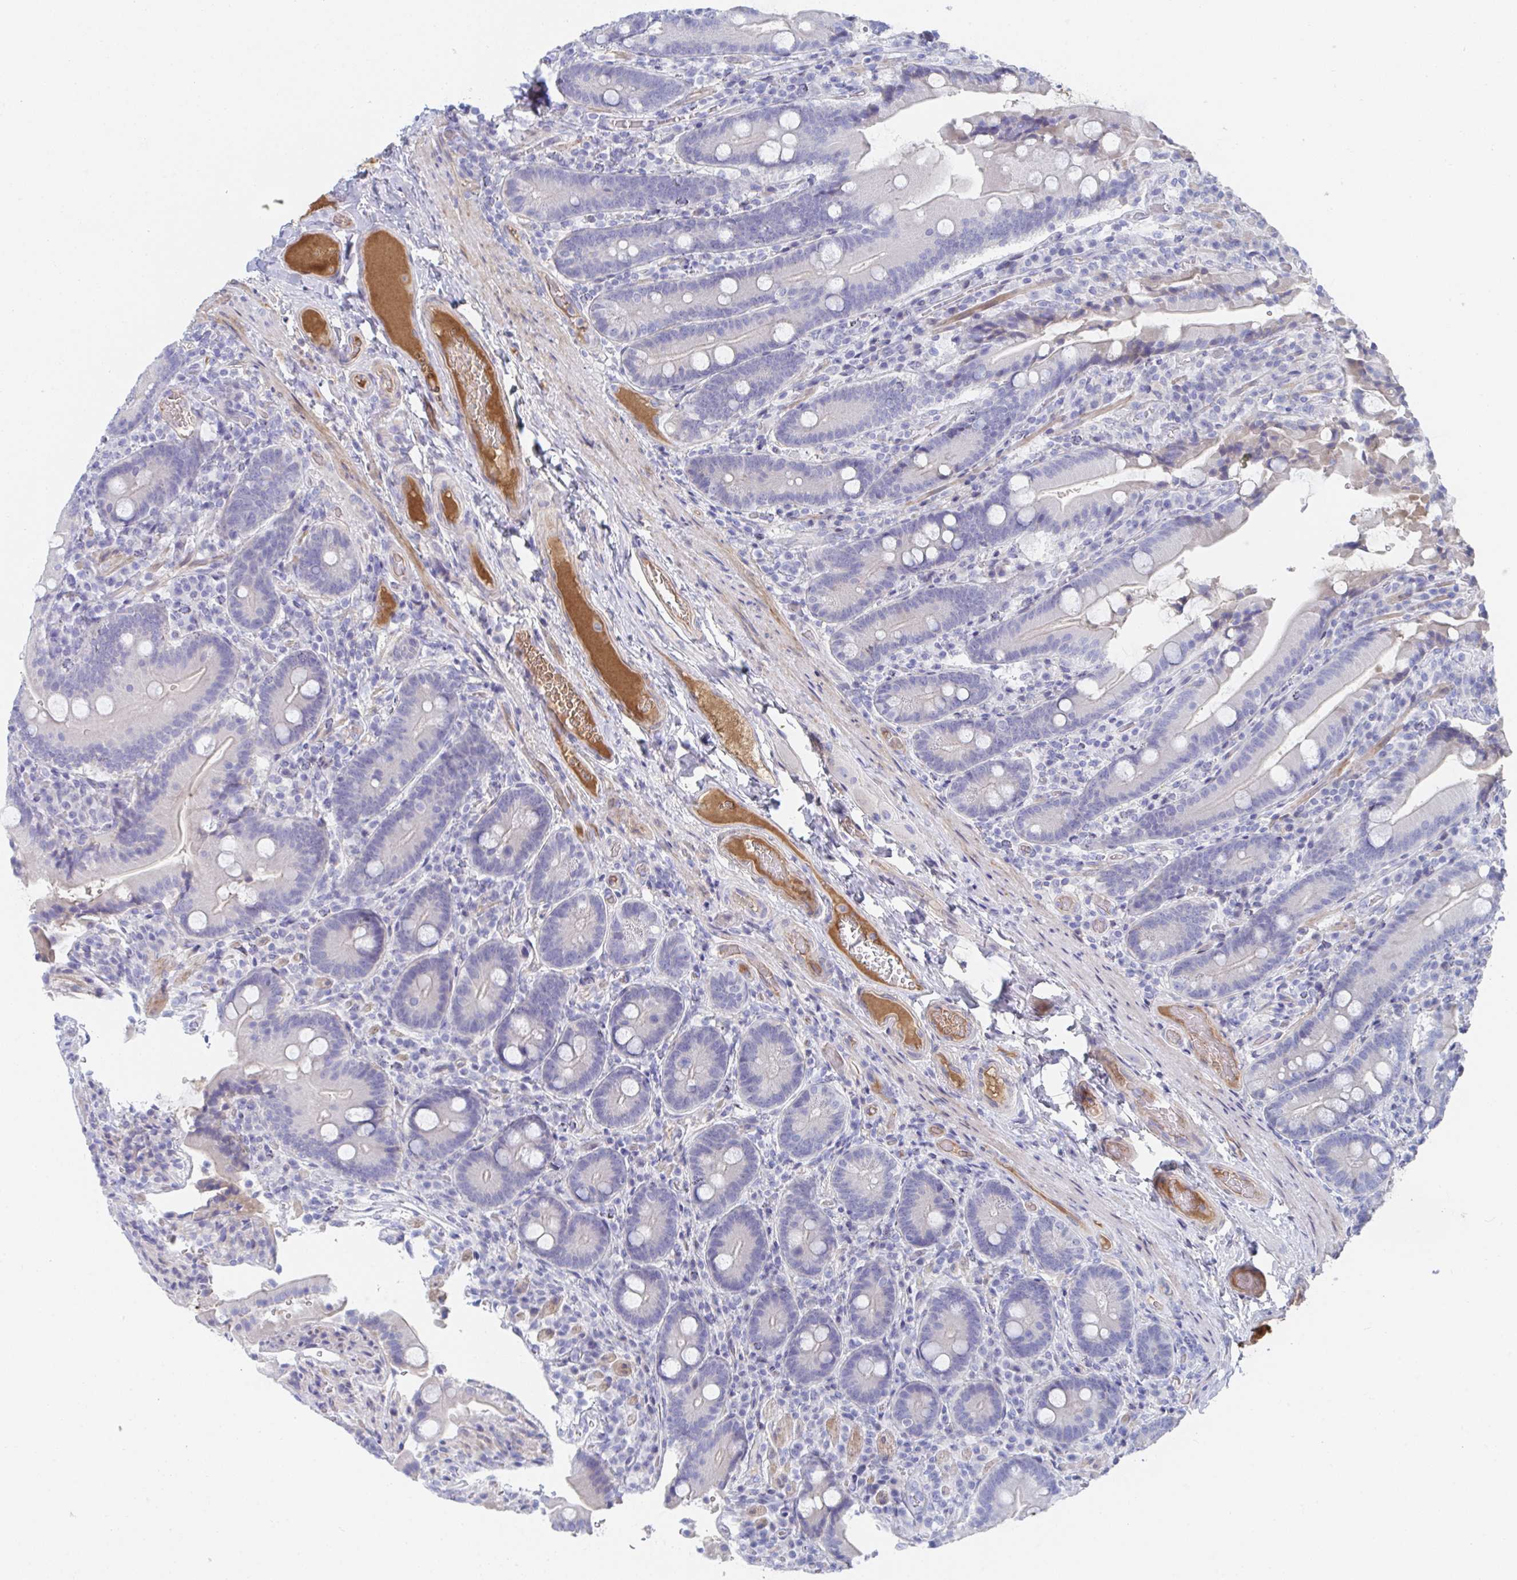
{"staining": {"intensity": "negative", "quantity": "none", "location": "none"}, "tissue": "duodenum", "cell_type": "Glandular cells", "image_type": "normal", "snomed": [{"axis": "morphology", "description": "Normal tissue, NOS"}, {"axis": "topography", "description": "Duodenum"}], "caption": "Duodenum stained for a protein using immunohistochemistry (IHC) shows no staining glandular cells.", "gene": "TNFAIP6", "patient": {"sex": "female", "age": 62}}